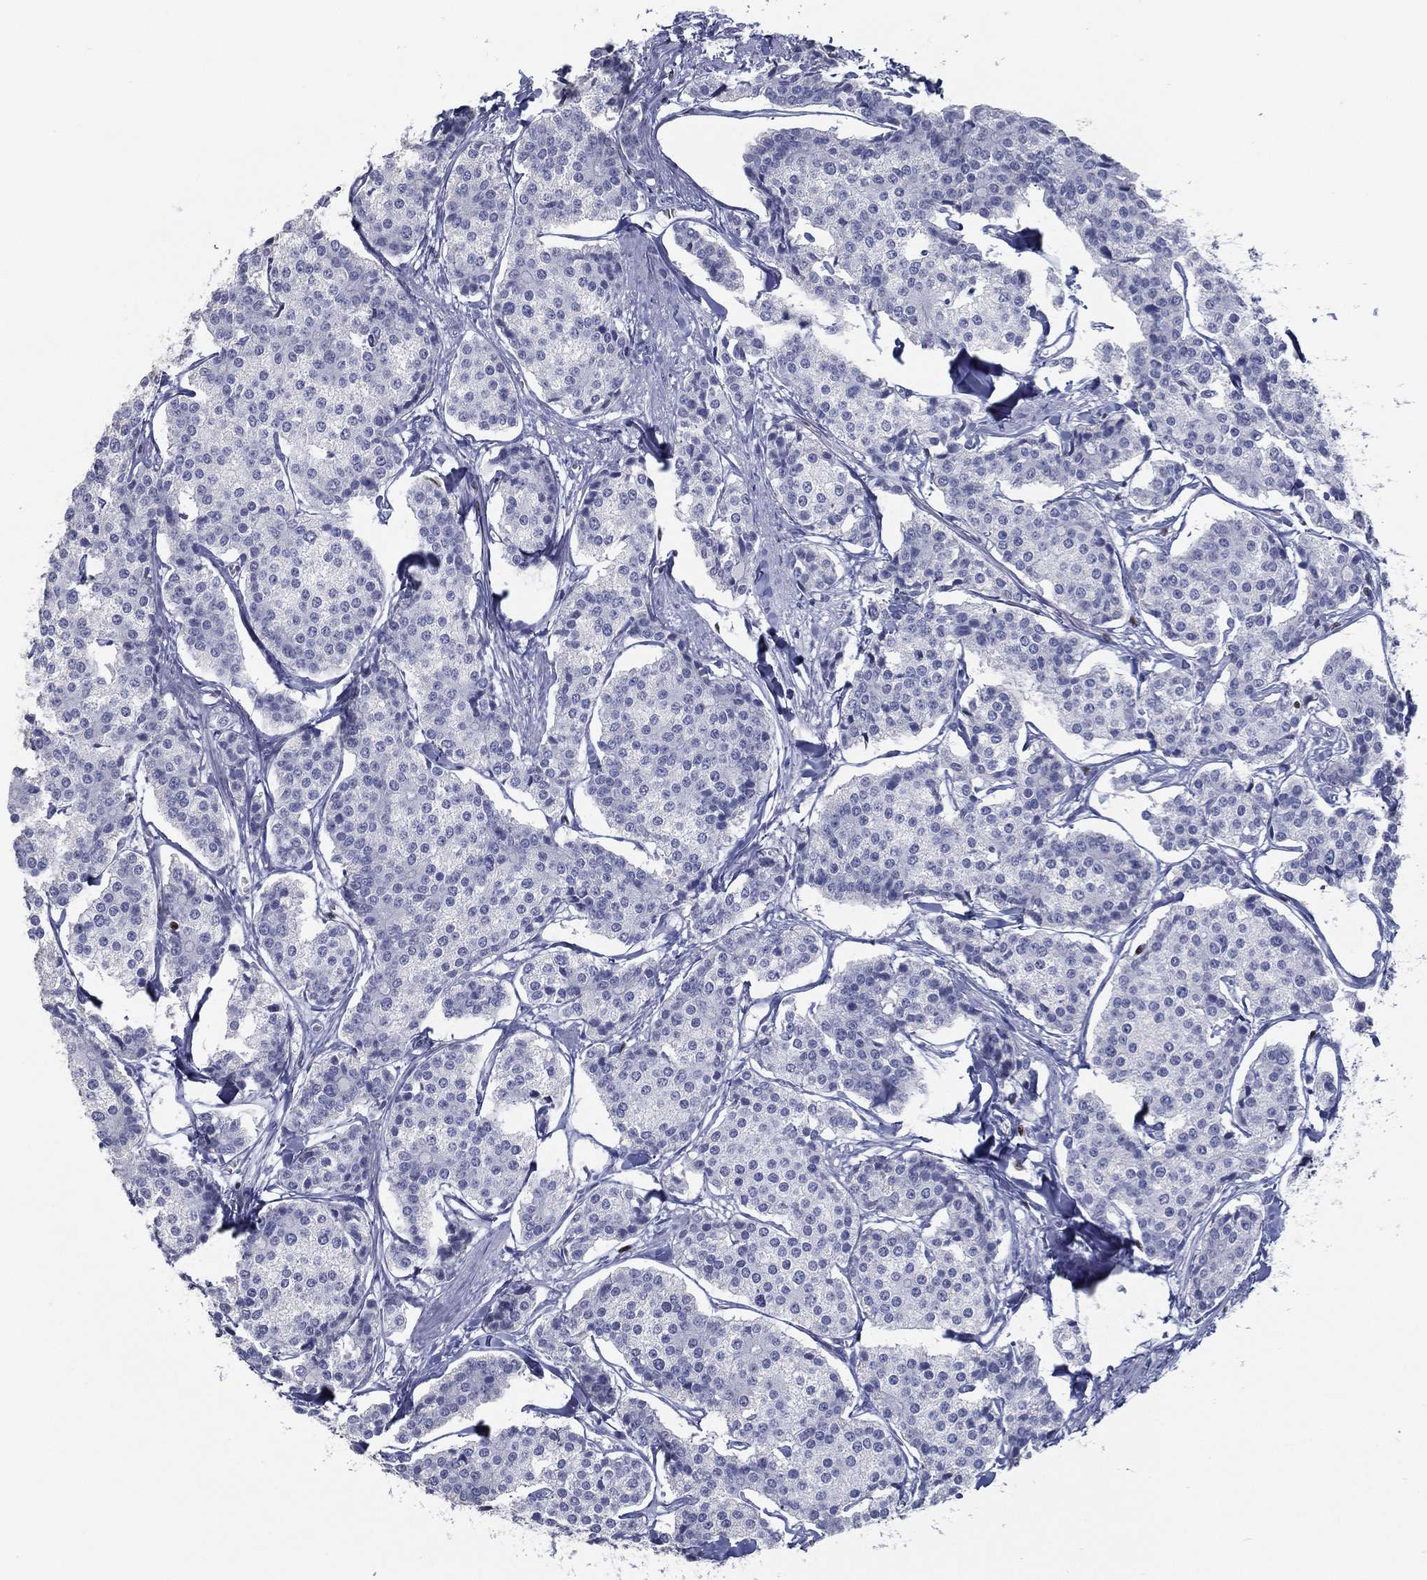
{"staining": {"intensity": "negative", "quantity": "none", "location": "none"}, "tissue": "carcinoid", "cell_type": "Tumor cells", "image_type": "cancer", "snomed": [{"axis": "morphology", "description": "Carcinoid, malignant, NOS"}, {"axis": "topography", "description": "Small intestine"}], "caption": "Protein analysis of carcinoid reveals no significant expression in tumor cells. Nuclei are stained in blue.", "gene": "PYHIN1", "patient": {"sex": "female", "age": 65}}